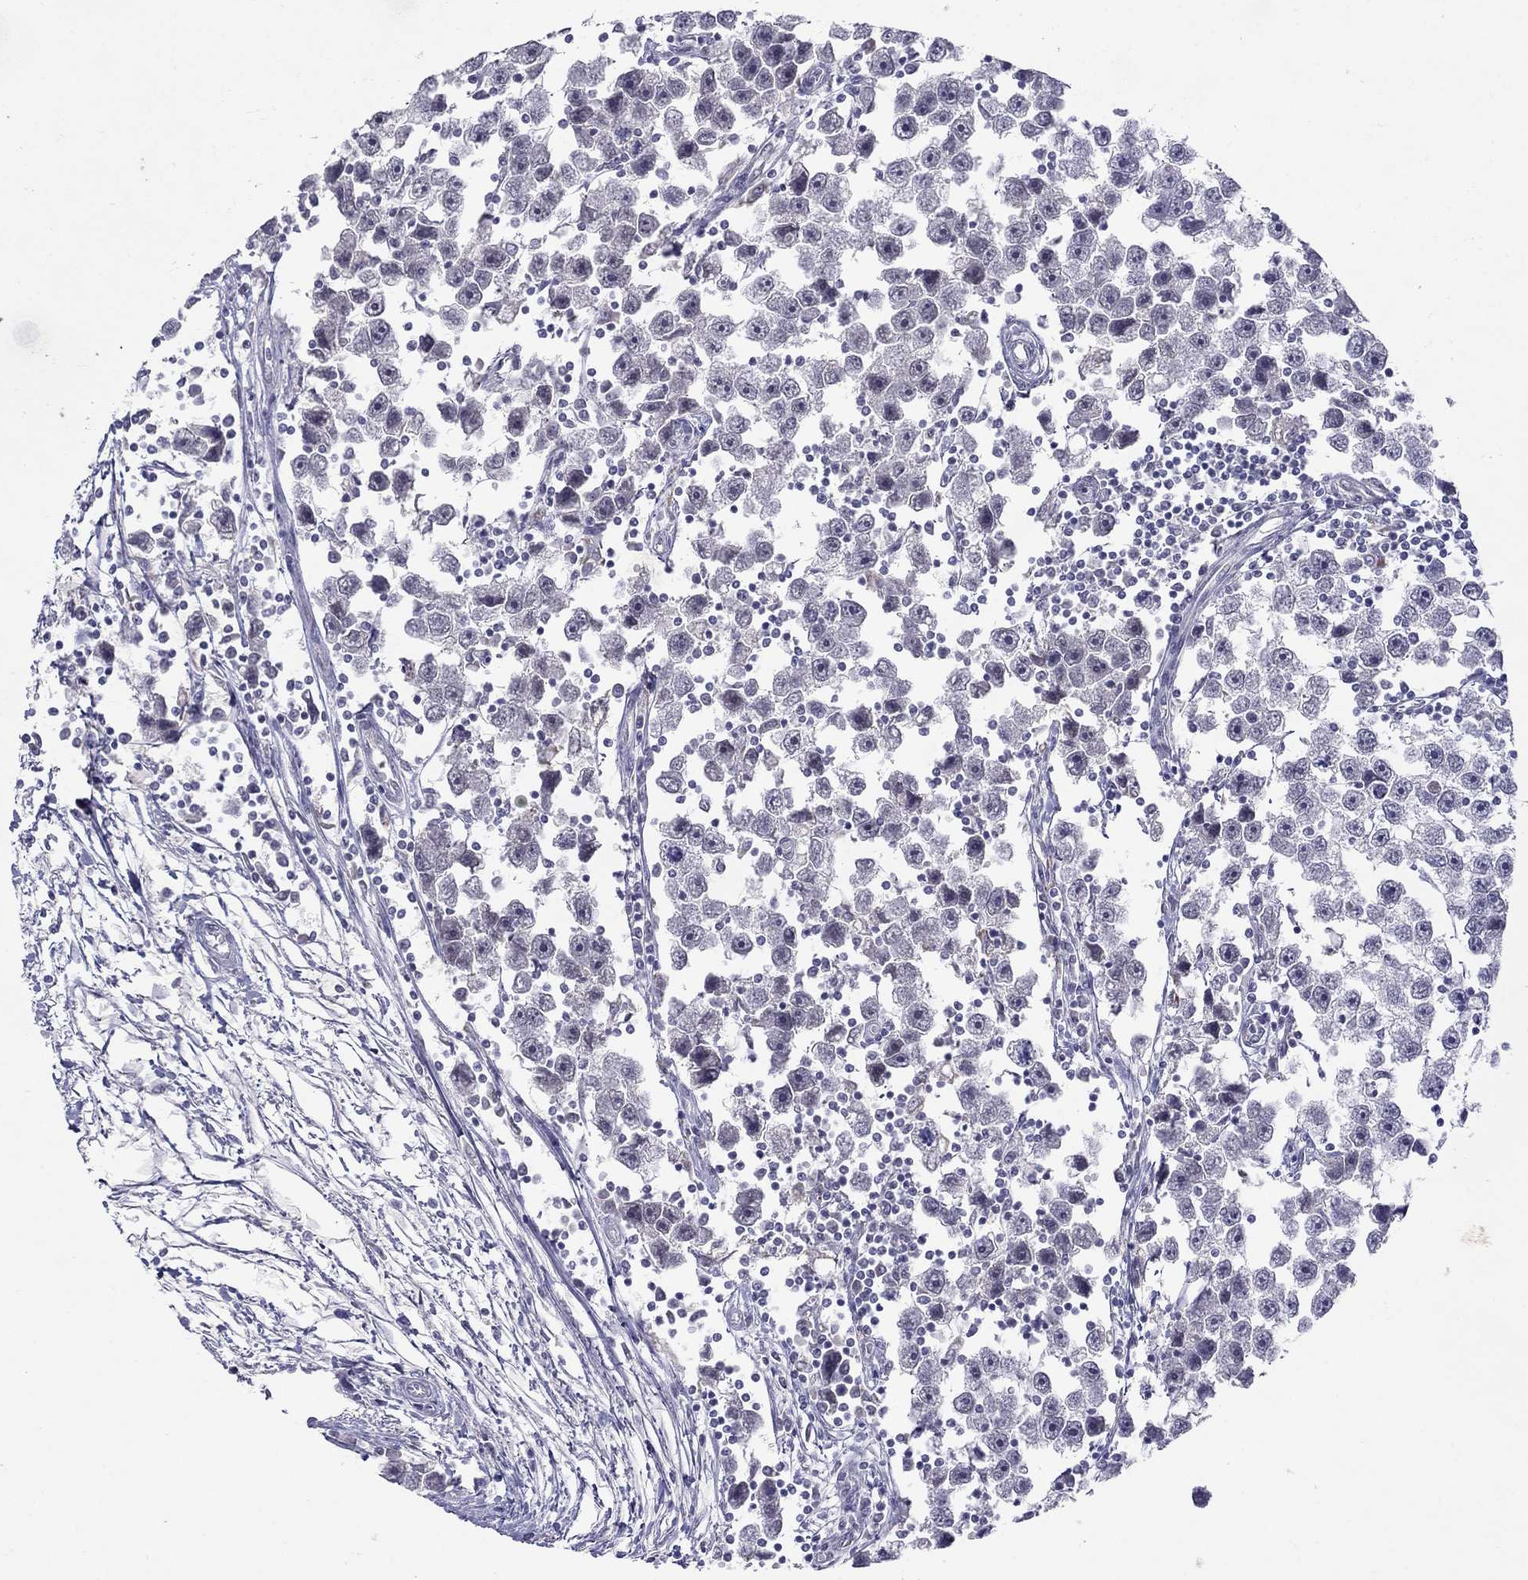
{"staining": {"intensity": "negative", "quantity": "none", "location": "none"}, "tissue": "testis cancer", "cell_type": "Tumor cells", "image_type": "cancer", "snomed": [{"axis": "morphology", "description": "Seminoma, NOS"}, {"axis": "topography", "description": "Testis"}], "caption": "The histopathology image exhibits no staining of tumor cells in seminoma (testis).", "gene": "MYO3B", "patient": {"sex": "male", "age": 30}}